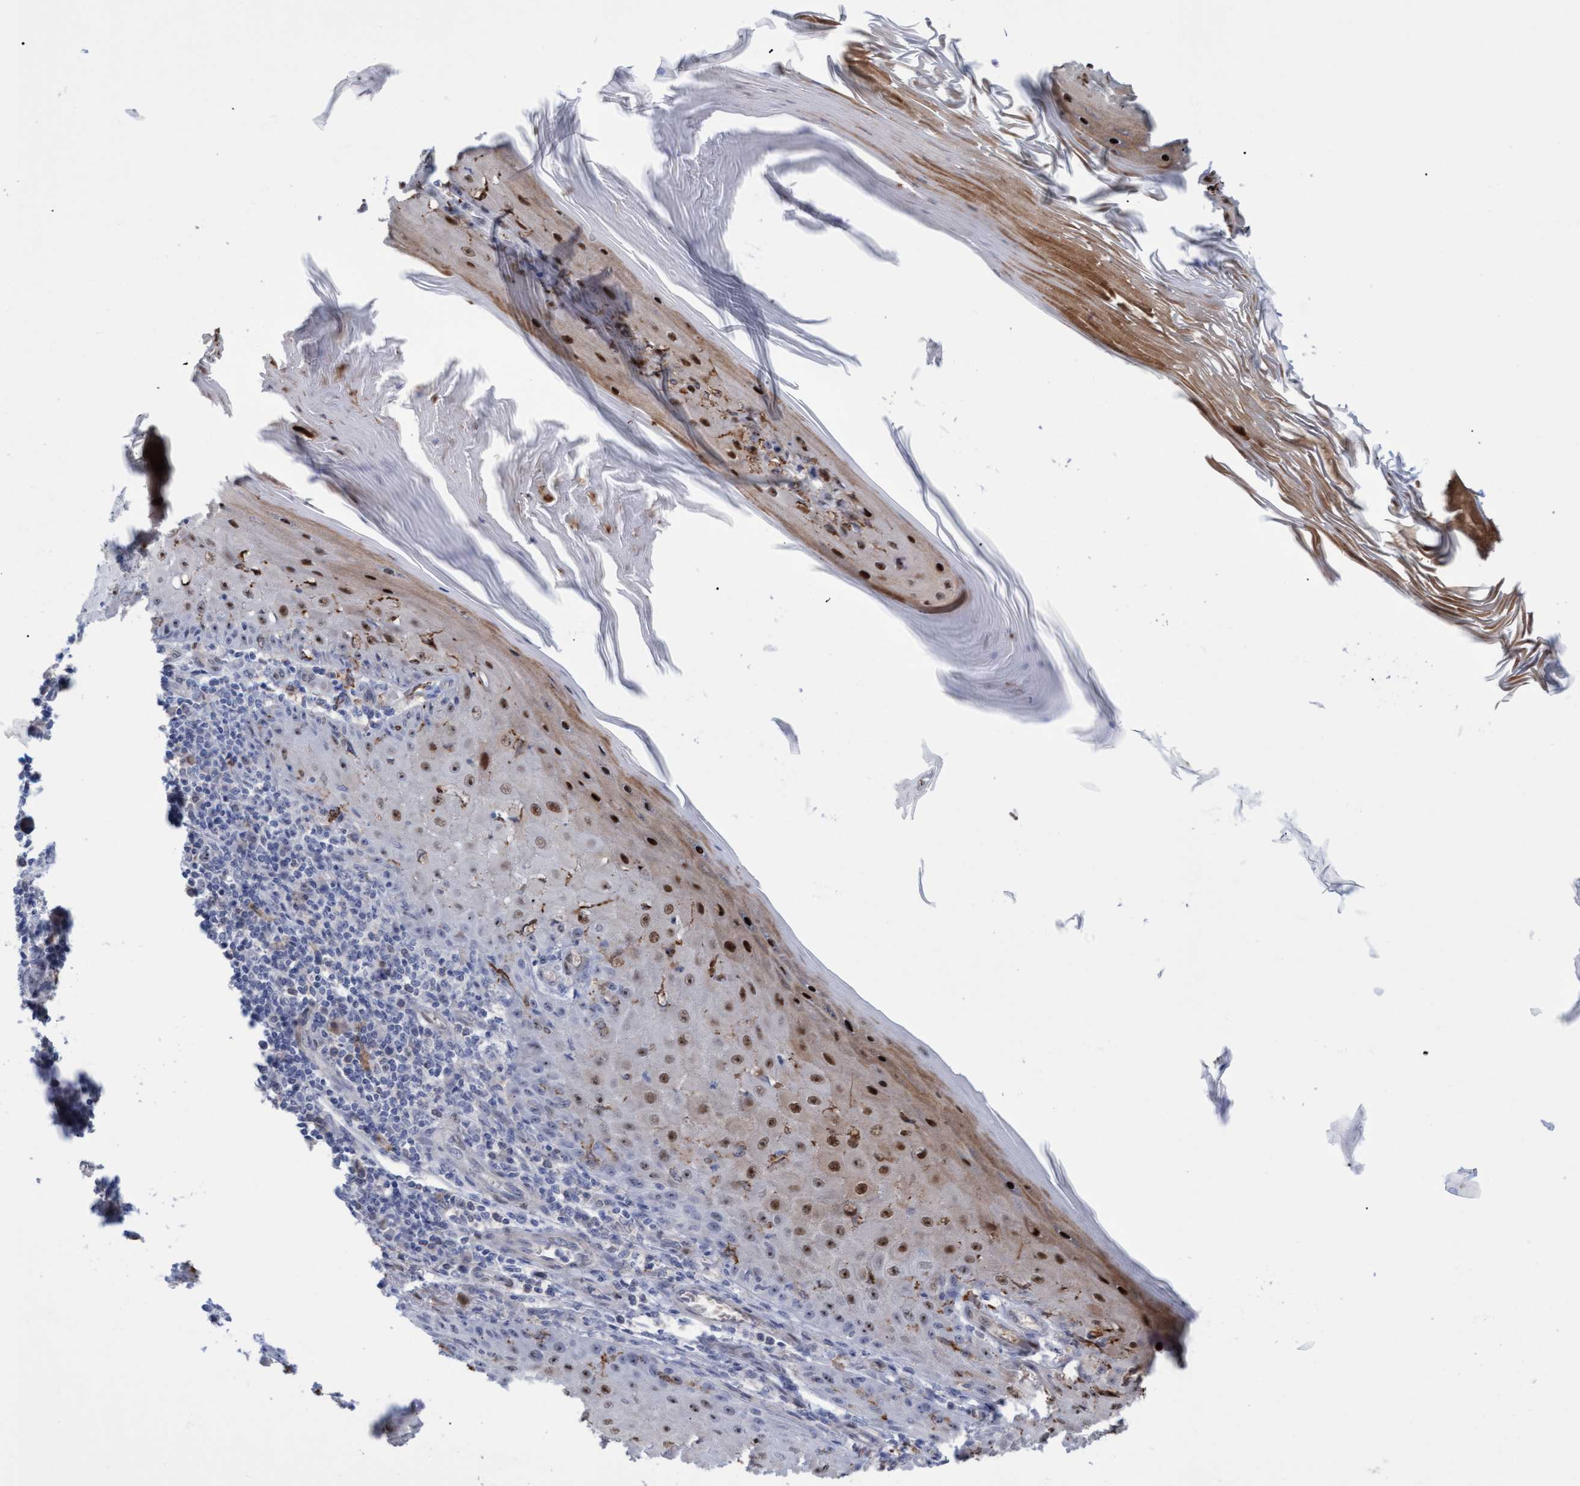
{"staining": {"intensity": "moderate", "quantity": ">75%", "location": "nuclear"}, "tissue": "skin cancer", "cell_type": "Tumor cells", "image_type": "cancer", "snomed": [{"axis": "morphology", "description": "Squamous cell carcinoma, NOS"}, {"axis": "topography", "description": "Skin"}], "caption": "Immunohistochemical staining of skin squamous cell carcinoma shows medium levels of moderate nuclear protein staining in about >75% of tumor cells. (IHC, brightfield microscopy, high magnification).", "gene": "PINX1", "patient": {"sex": "female", "age": 73}}